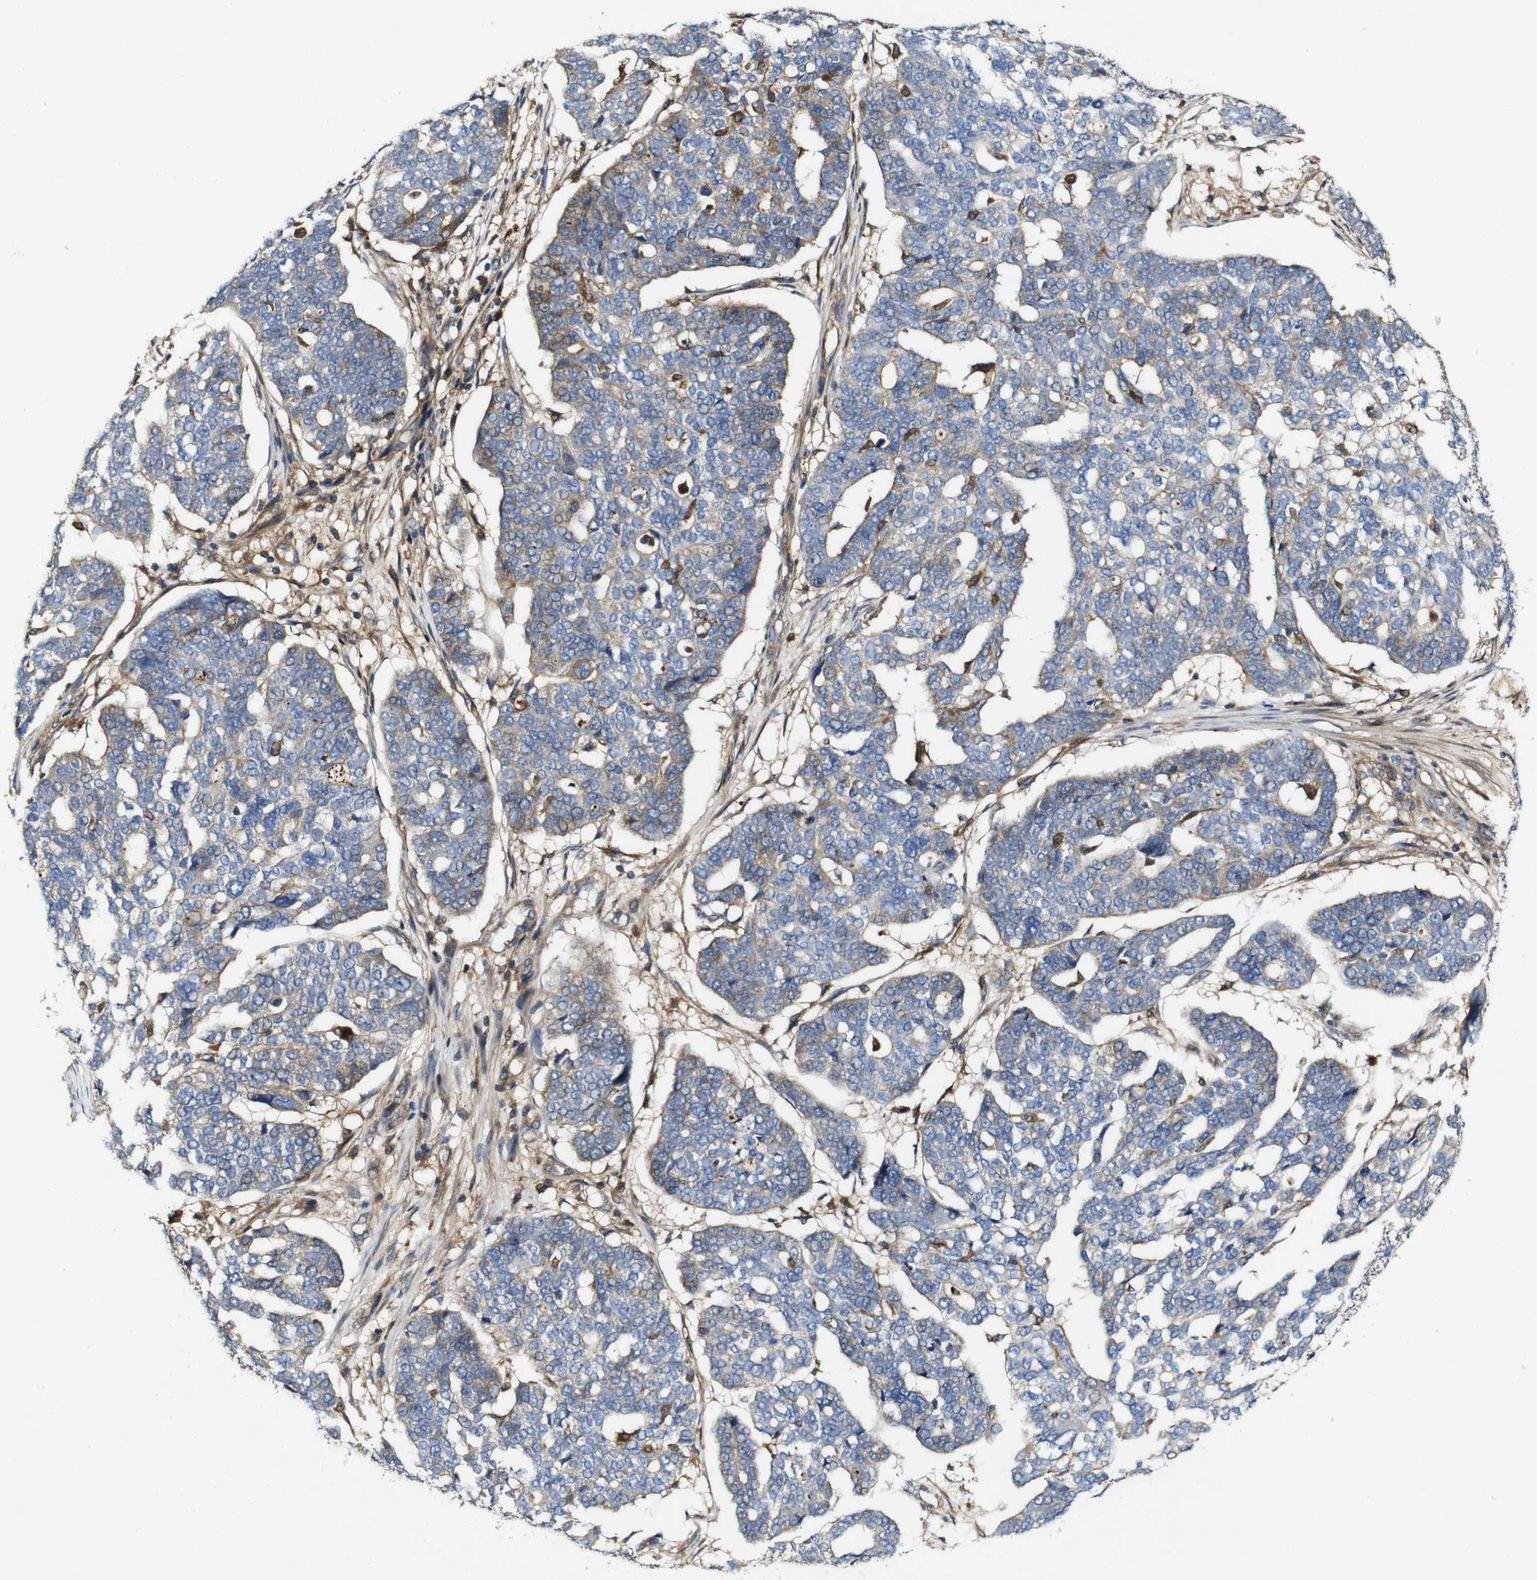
{"staining": {"intensity": "weak", "quantity": "25%-75%", "location": "cytoplasmic/membranous"}, "tissue": "ovarian cancer", "cell_type": "Tumor cells", "image_type": "cancer", "snomed": [{"axis": "morphology", "description": "Cystadenocarcinoma, serous, NOS"}, {"axis": "topography", "description": "Ovary"}], "caption": "Ovarian cancer (serous cystadenocarcinoma) tissue exhibits weak cytoplasmic/membranous expression in approximately 25%-75% of tumor cells", "gene": "GSDME", "patient": {"sex": "female", "age": 59}}